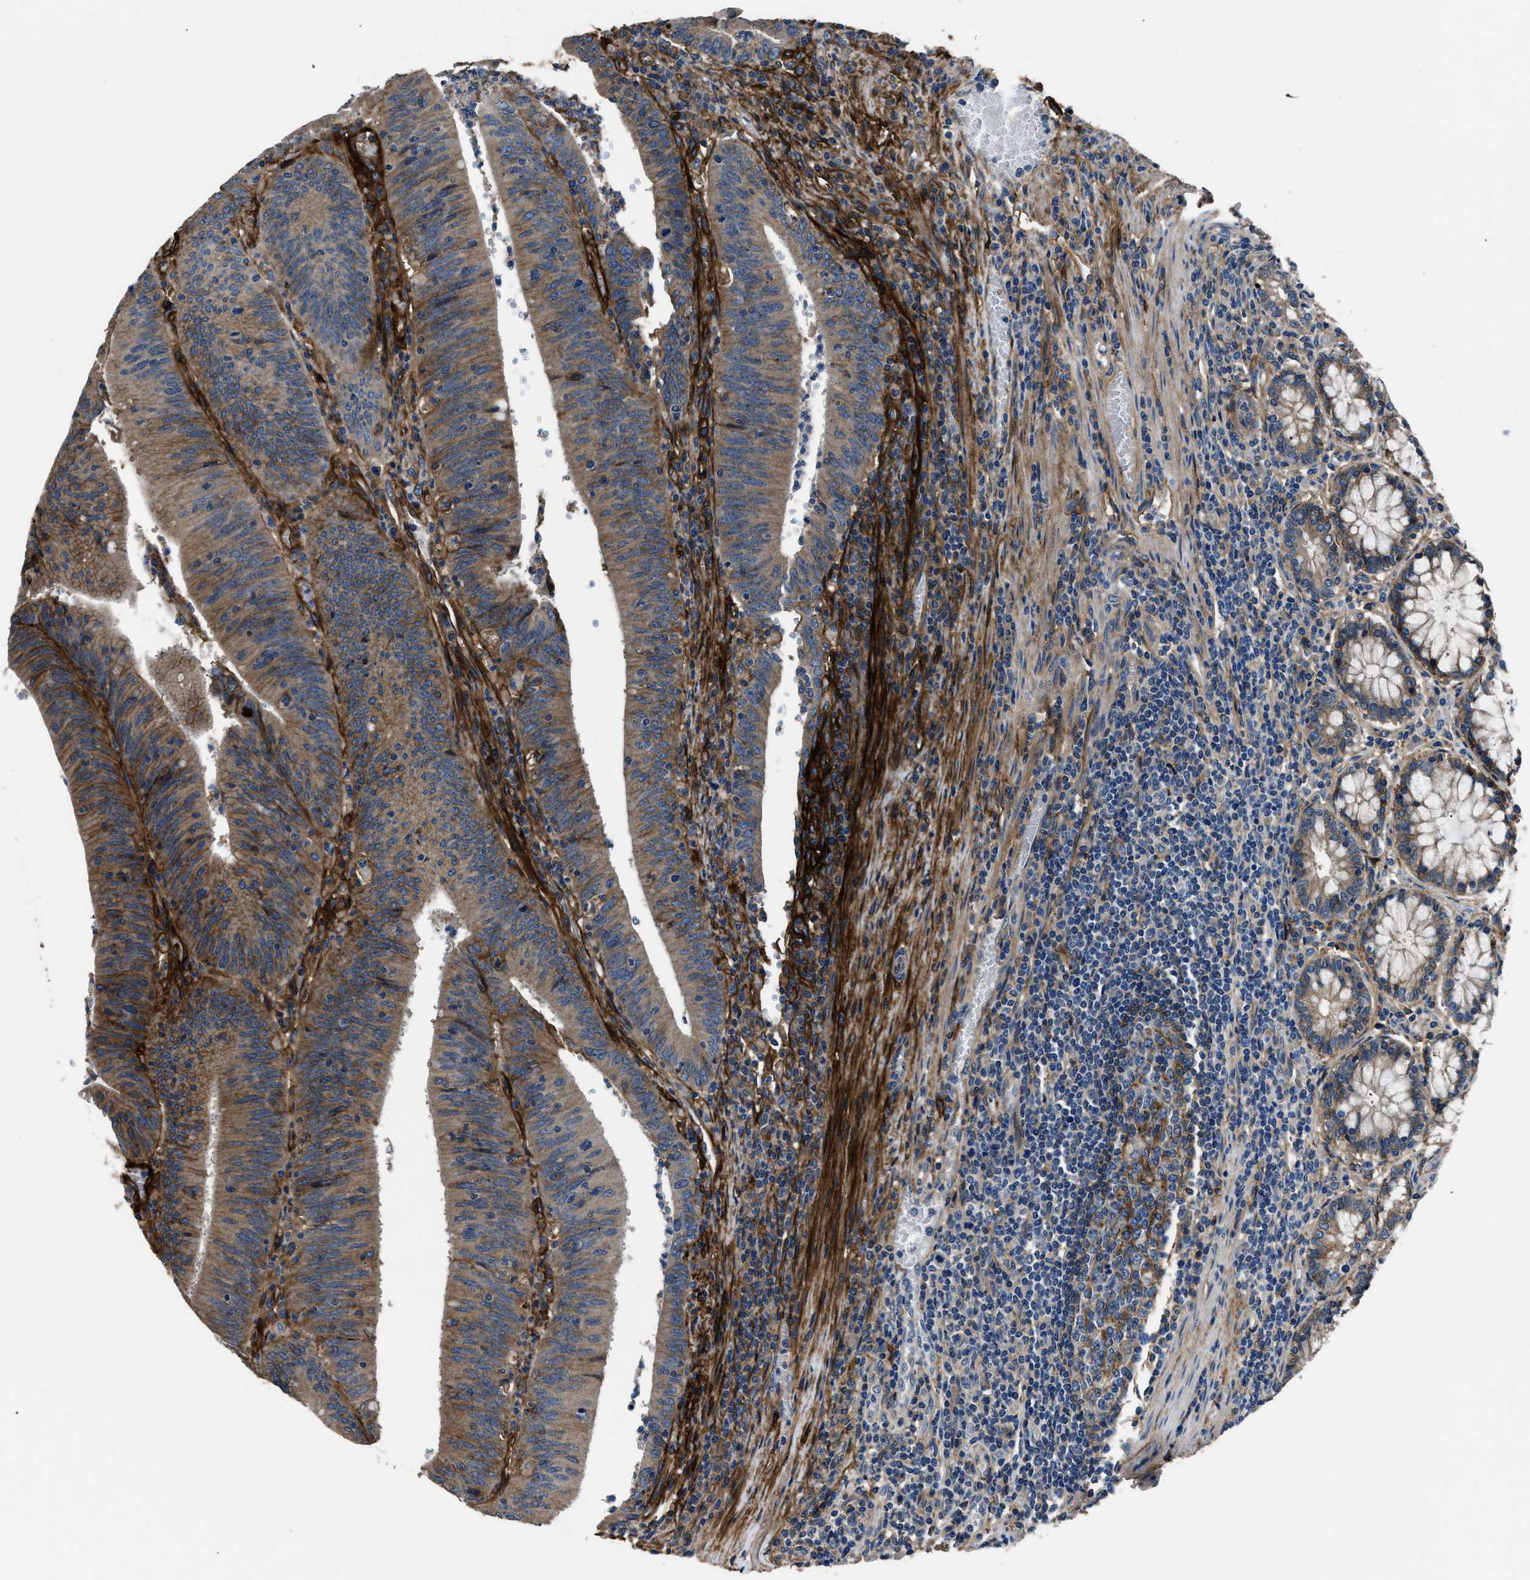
{"staining": {"intensity": "moderate", "quantity": "25%-75%", "location": "cytoplasmic/membranous"}, "tissue": "colorectal cancer", "cell_type": "Tumor cells", "image_type": "cancer", "snomed": [{"axis": "morphology", "description": "Normal tissue, NOS"}, {"axis": "morphology", "description": "Adenocarcinoma, NOS"}, {"axis": "topography", "description": "Rectum"}], "caption": "Moderate cytoplasmic/membranous protein positivity is present in about 25%-75% of tumor cells in adenocarcinoma (colorectal).", "gene": "CD276", "patient": {"sex": "female", "age": 66}}